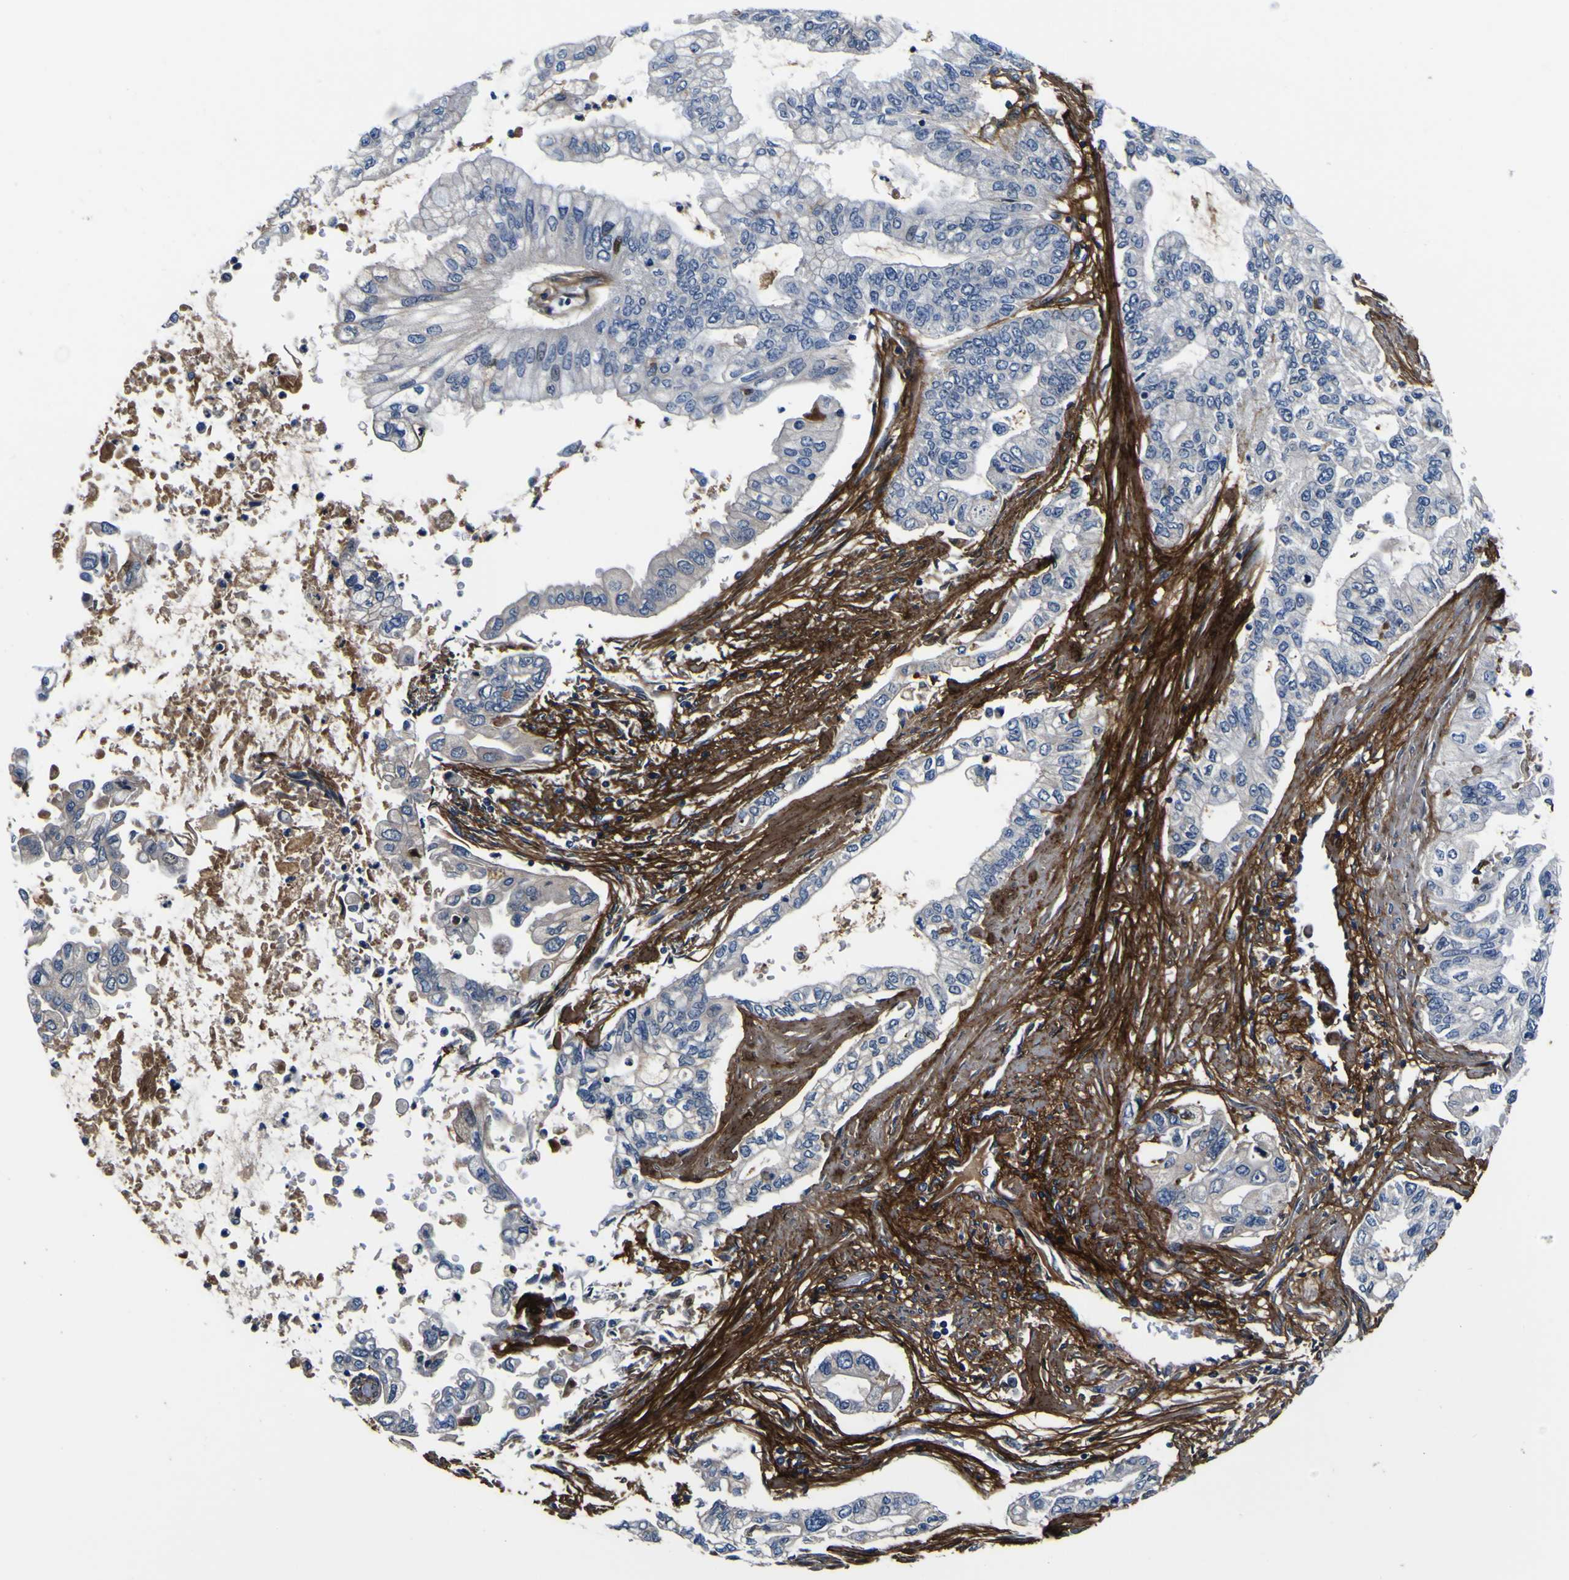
{"staining": {"intensity": "negative", "quantity": "none", "location": "none"}, "tissue": "pancreatic cancer", "cell_type": "Tumor cells", "image_type": "cancer", "snomed": [{"axis": "morphology", "description": "Normal tissue, NOS"}, {"axis": "topography", "description": "Pancreas"}], "caption": "Human pancreatic cancer stained for a protein using immunohistochemistry (IHC) shows no expression in tumor cells.", "gene": "POSTN", "patient": {"sex": "male", "age": 42}}